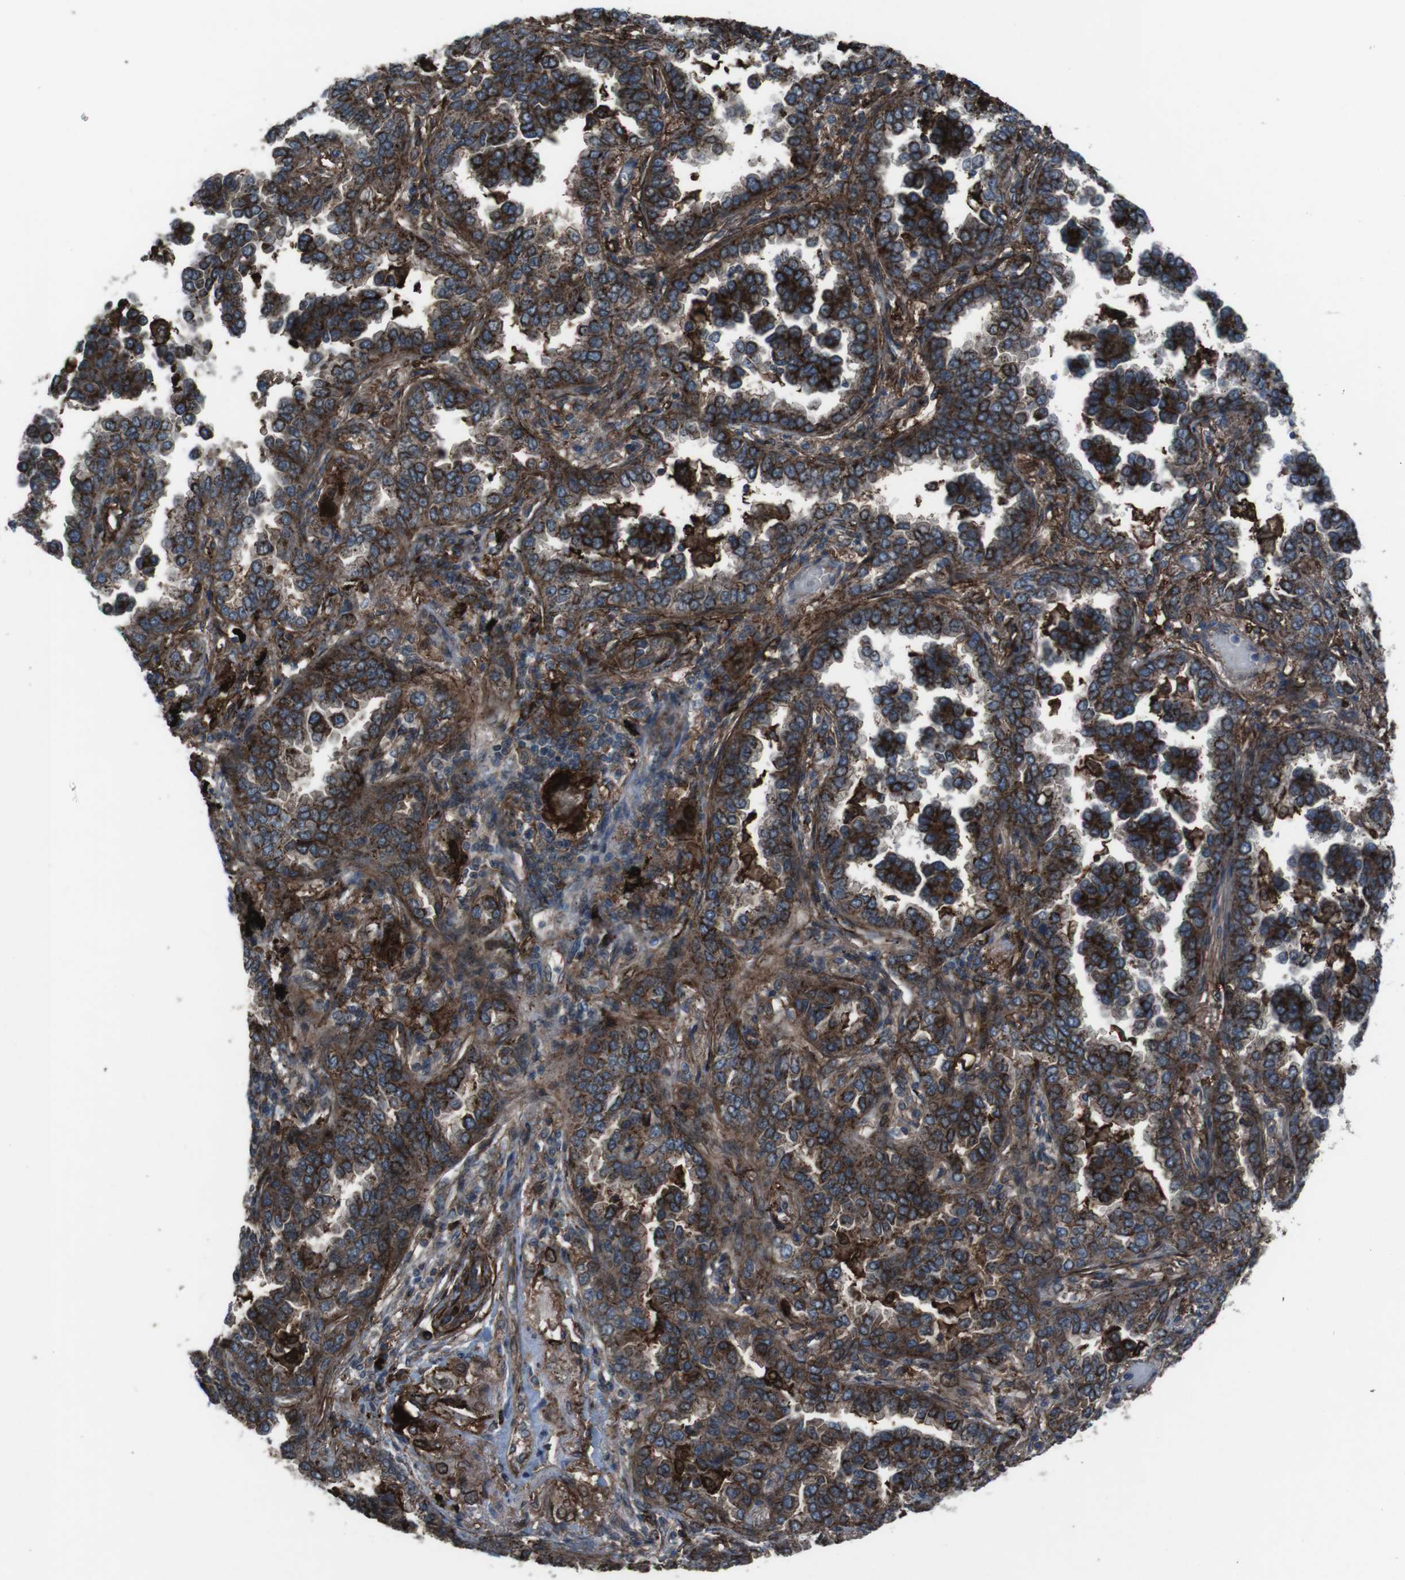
{"staining": {"intensity": "strong", "quantity": ">75%", "location": "cytoplasmic/membranous"}, "tissue": "lung cancer", "cell_type": "Tumor cells", "image_type": "cancer", "snomed": [{"axis": "morphology", "description": "Normal tissue, NOS"}, {"axis": "morphology", "description": "Adenocarcinoma, NOS"}, {"axis": "topography", "description": "Lung"}], "caption": "Tumor cells exhibit strong cytoplasmic/membranous expression in approximately >75% of cells in adenocarcinoma (lung).", "gene": "GDF10", "patient": {"sex": "male", "age": 59}}